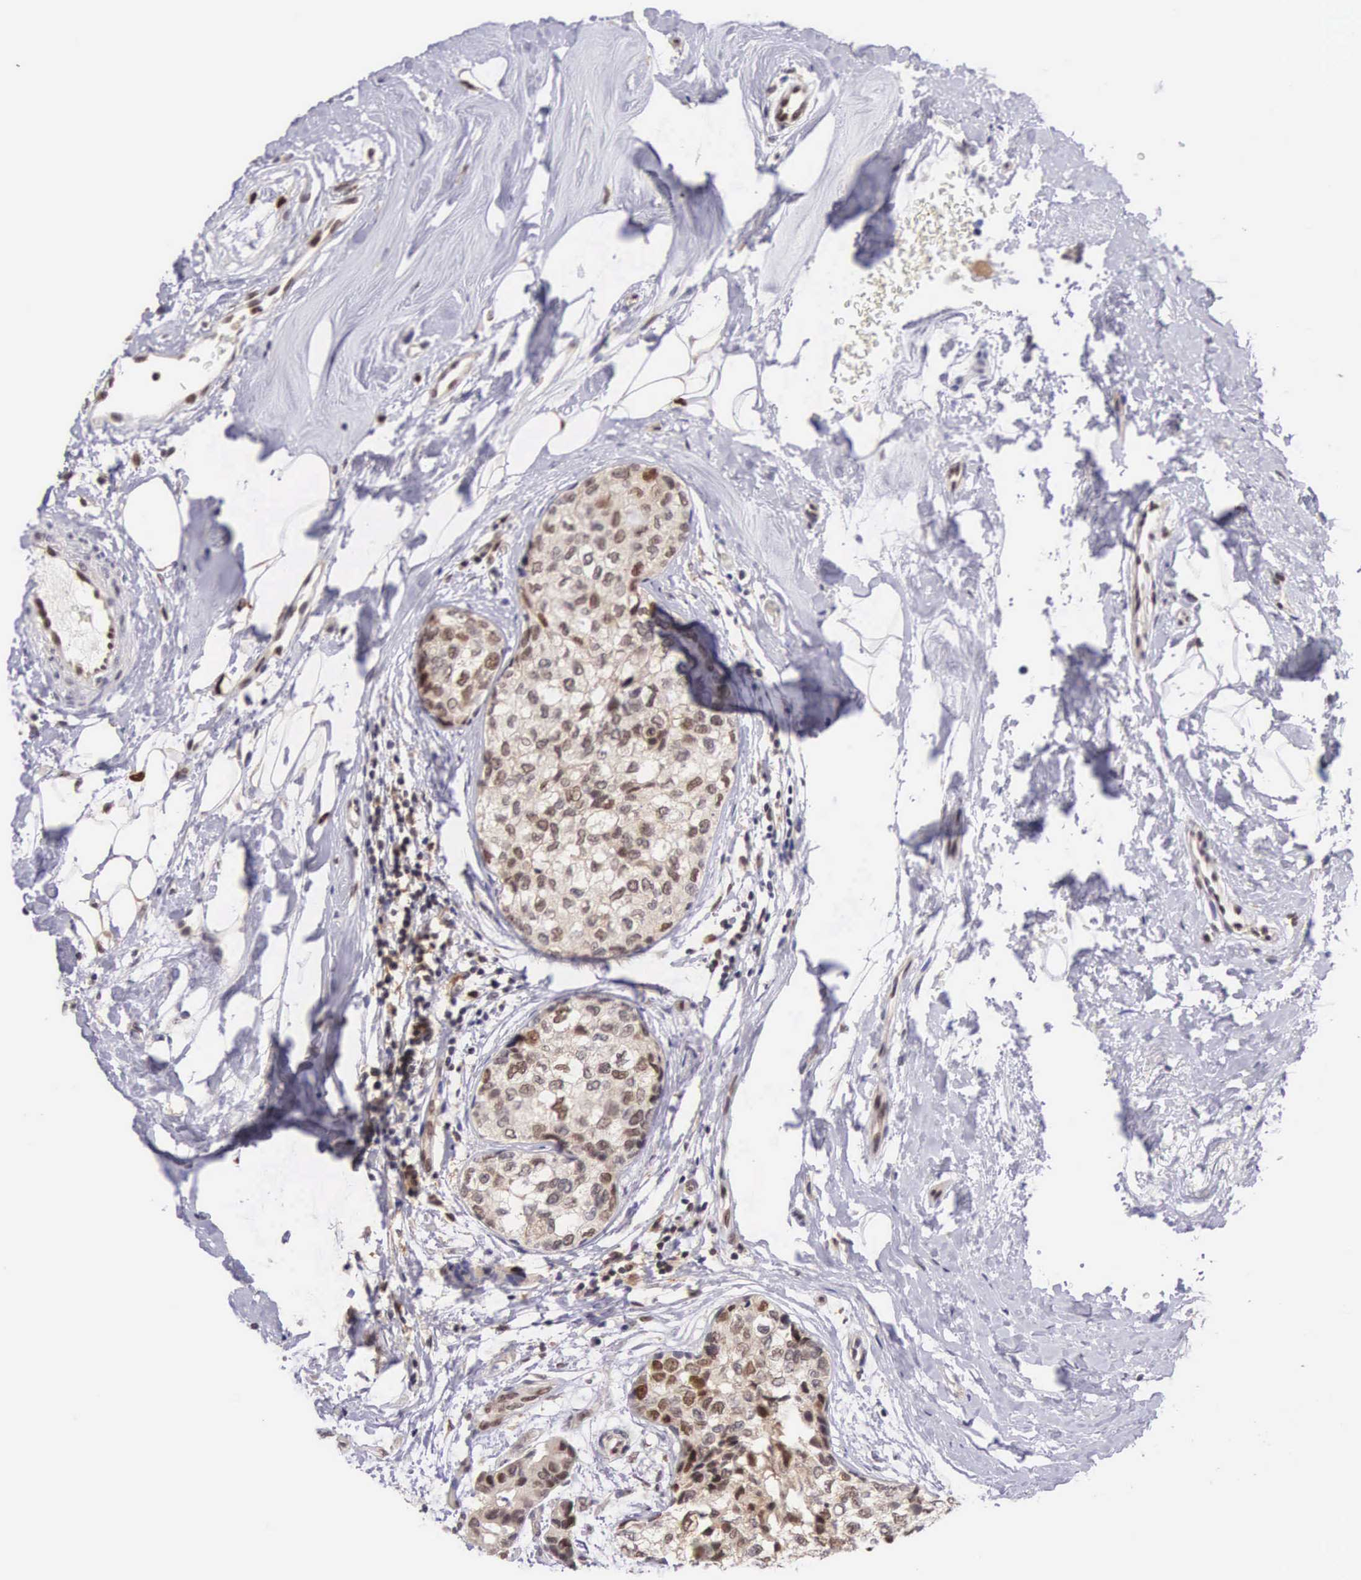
{"staining": {"intensity": "moderate", "quantity": "25%-75%", "location": "cytoplasmic/membranous,nuclear"}, "tissue": "breast cancer", "cell_type": "Tumor cells", "image_type": "cancer", "snomed": [{"axis": "morphology", "description": "Duct carcinoma"}, {"axis": "topography", "description": "Breast"}], "caption": "The micrograph demonstrates staining of infiltrating ductal carcinoma (breast), revealing moderate cytoplasmic/membranous and nuclear protein expression (brown color) within tumor cells.", "gene": "GRK3", "patient": {"sex": "female", "age": 69}}